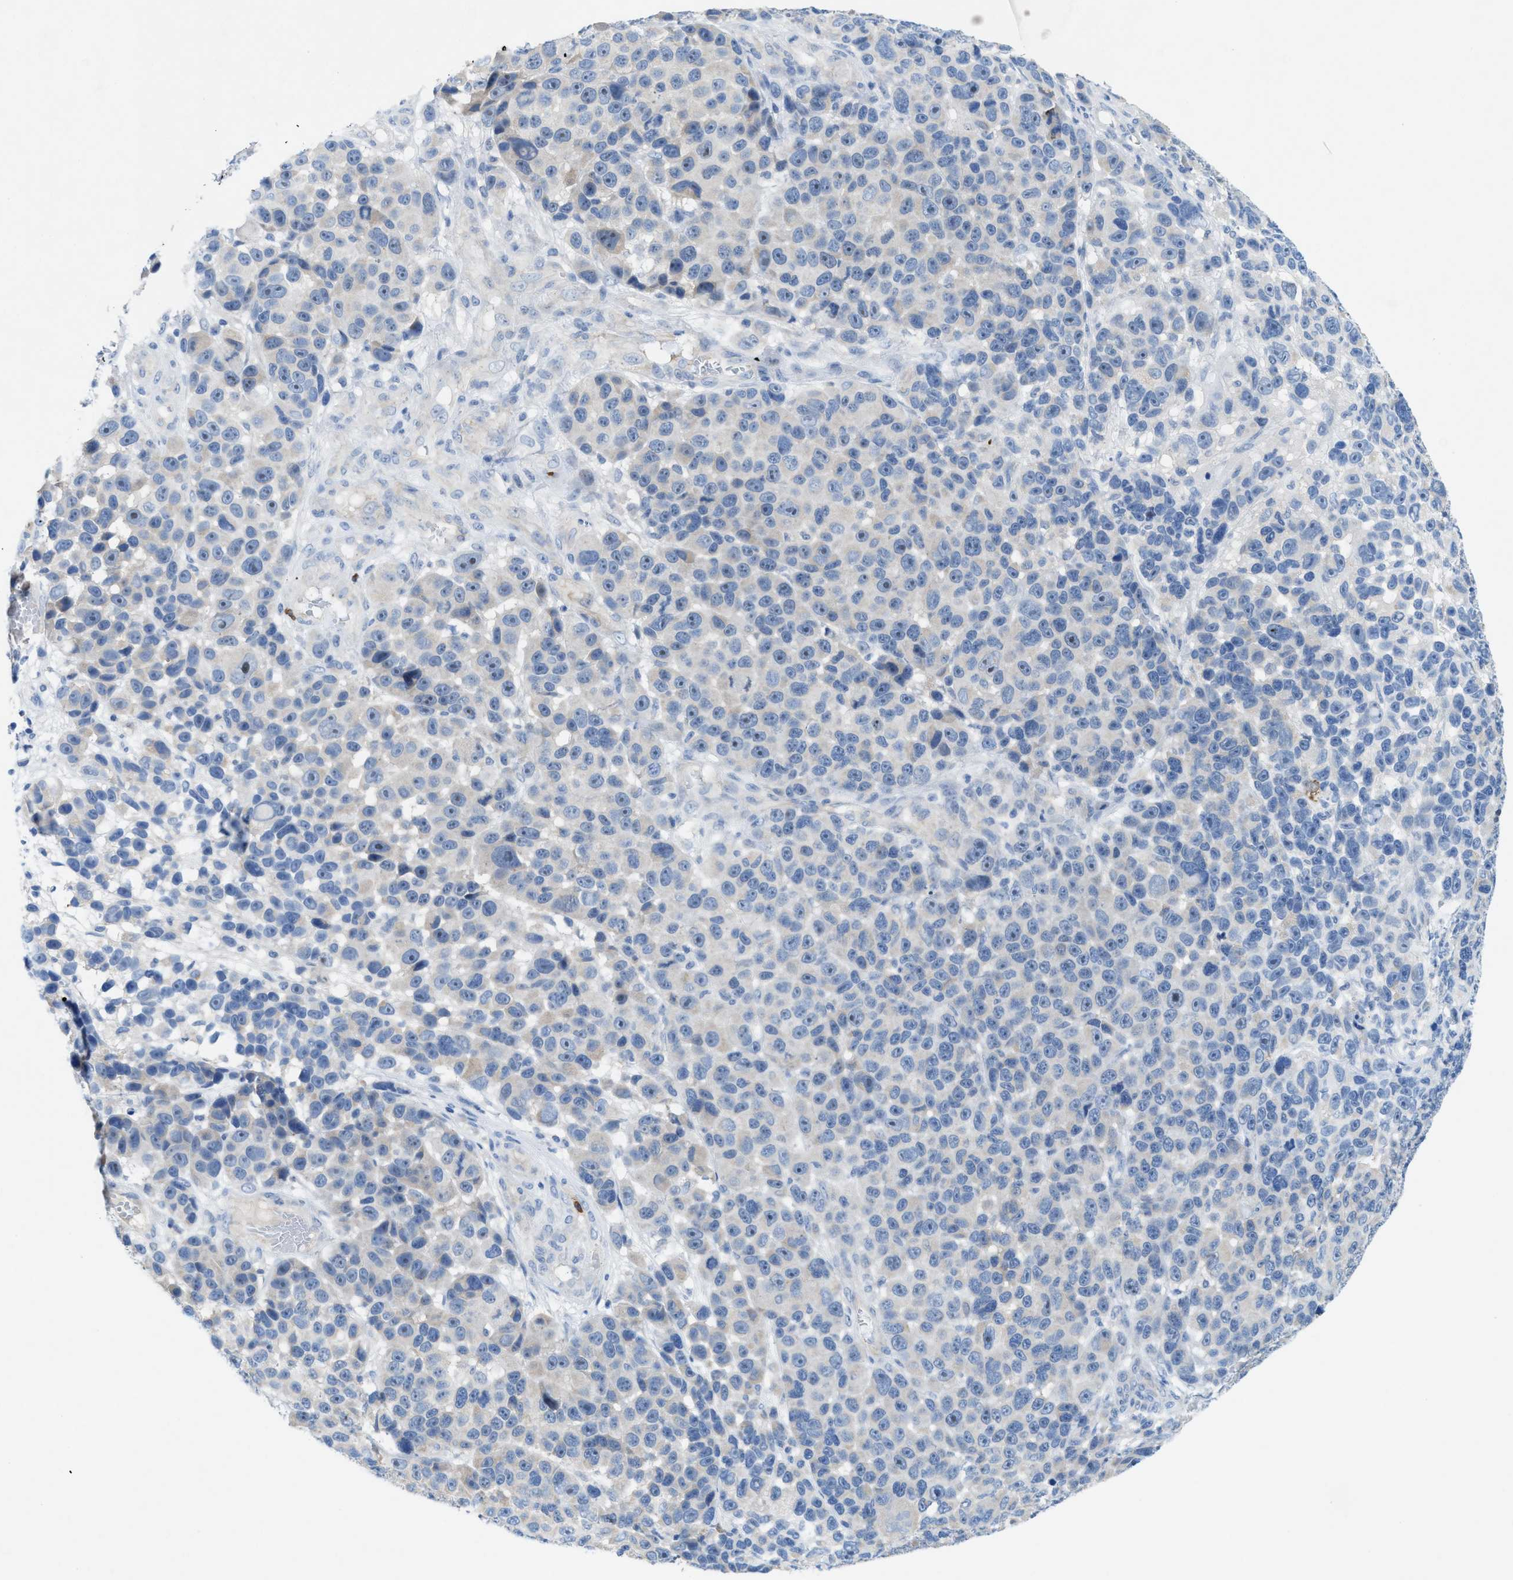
{"staining": {"intensity": "negative", "quantity": "none", "location": "none"}, "tissue": "melanoma", "cell_type": "Tumor cells", "image_type": "cancer", "snomed": [{"axis": "morphology", "description": "Malignant melanoma, NOS"}, {"axis": "topography", "description": "Skin"}], "caption": "This is an immunohistochemistry histopathology image of human melanoma. There is no positivity in tumor cells.", "gene": "CMTM1", "patient": {"sex": "male", "age": 53}}